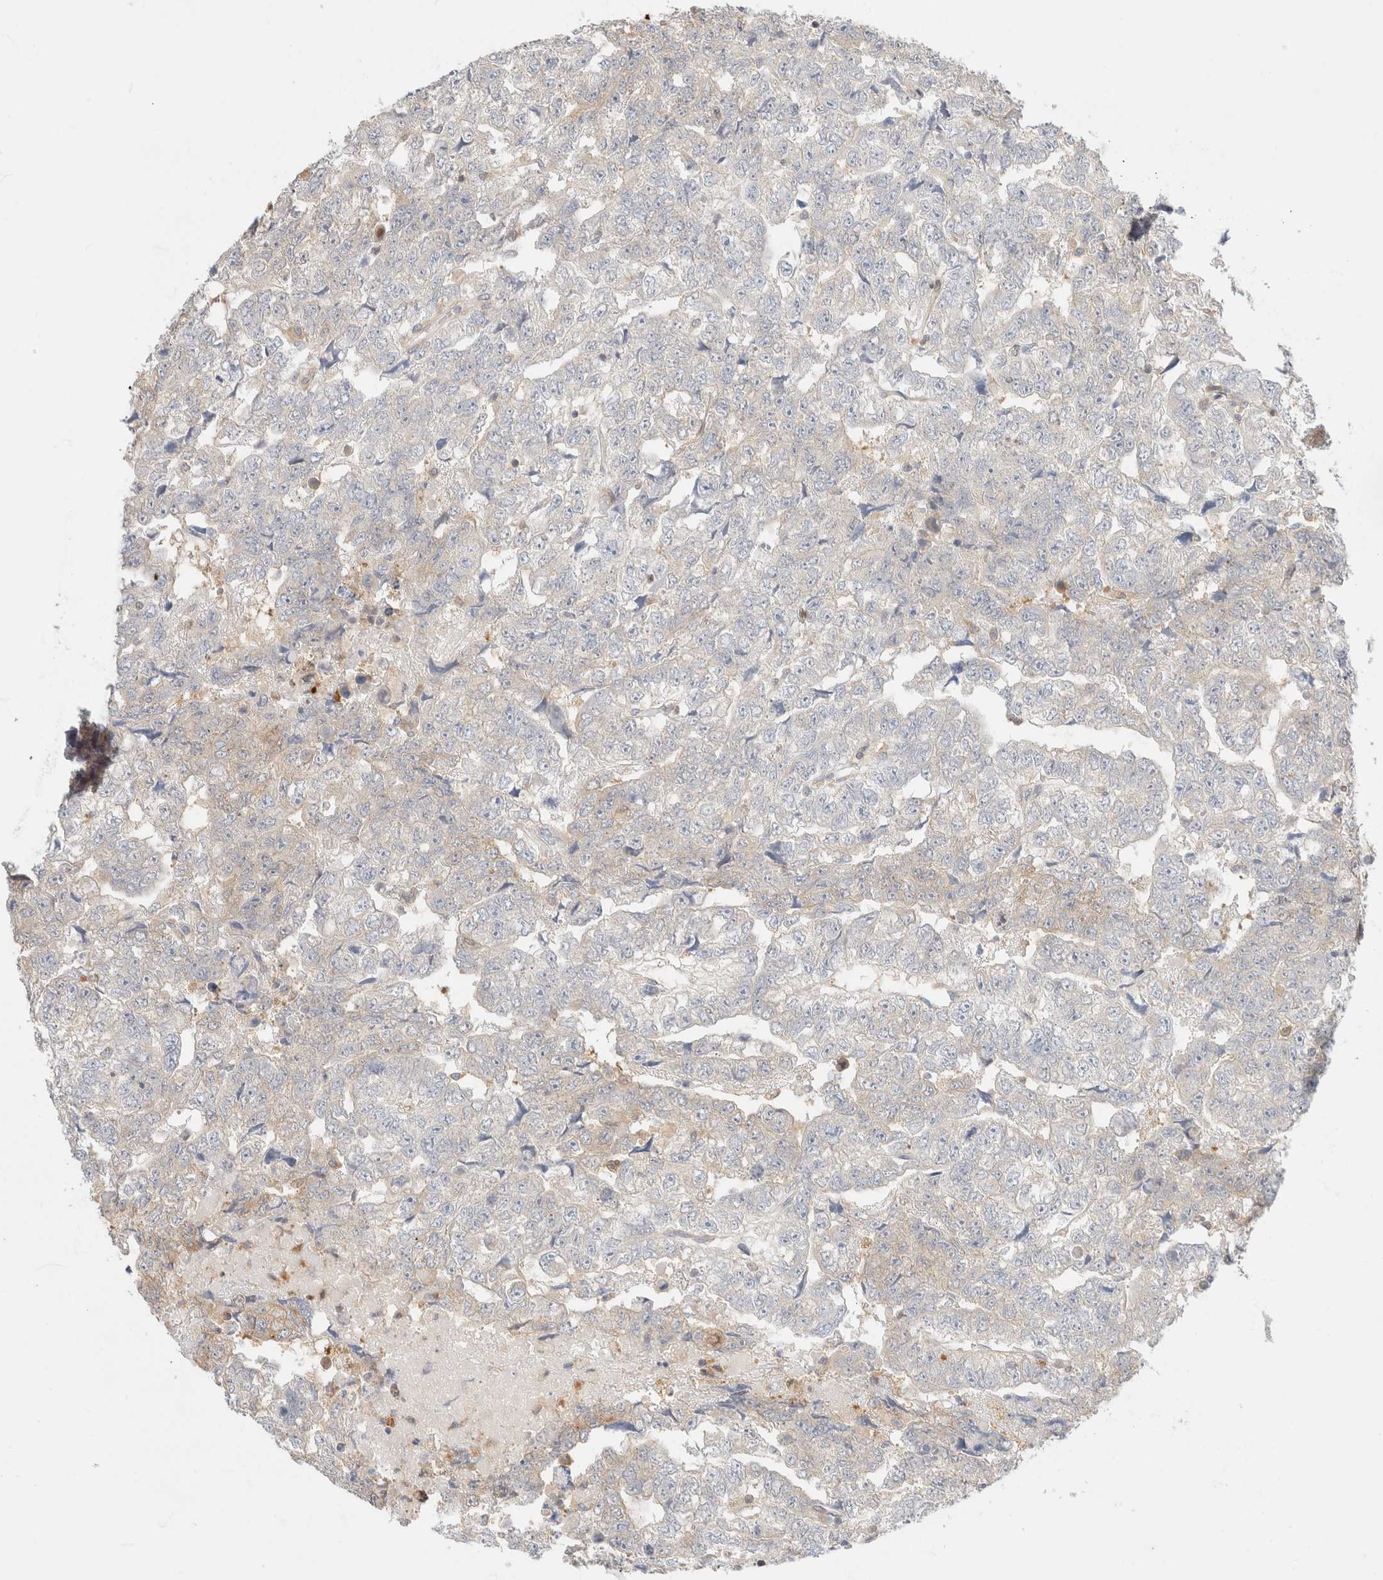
{"staining": {"intensity": "negative", "quantity": "none", "location": "none"}, "tissue": "testis cancer", "cell_type": "Tumor cells", "image_type": "cancer", "snomed": [{"axis": "morphology", "description": "Carcinoma, Embryonal, NOS"}, {"axis": "topography", "description": "Testis"}], "caption": "Immunohistochemistry (IHC) micrograph of neoplastic tissue: human testis cancer stained with DAB (3,3'-diaminobenzidine) displays no significant protein staining in tumor cells.", "gene": "GPI", "patient": {"sex": "male", "age": 36}}